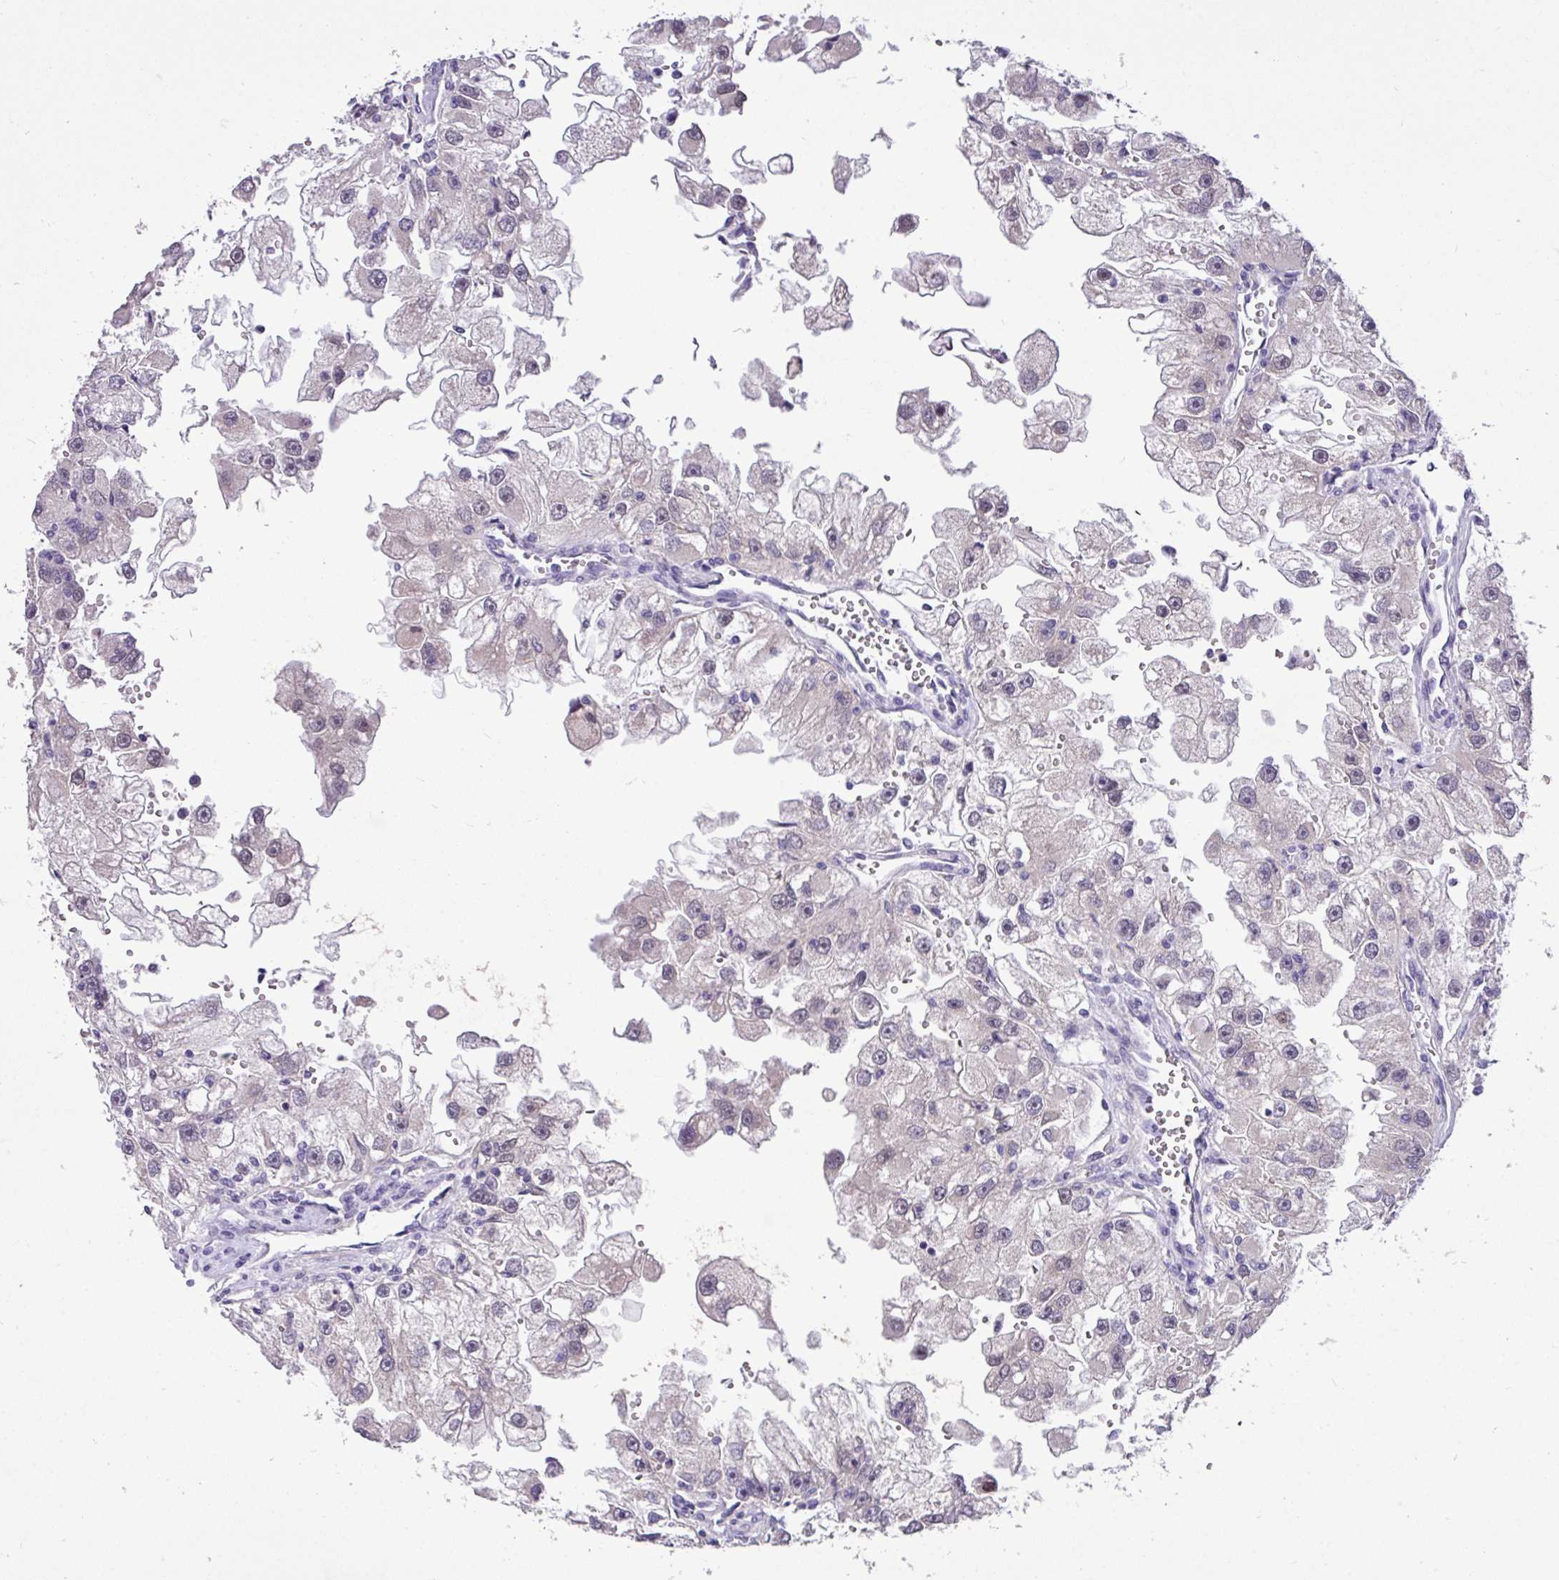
{"staining": {"intensity": "negative", "quantity": "none", "location": "none"}, "tissue": "renal cancer", "cell_type": "Tumor cells", "image_type": "cancer", "snomed": [{"axis": "morphology", "description": "Adenocarcinoma, NOS"}, {"axis": "topography", "description": "Kidney"}], "caption": "Human renal adenocarcinoma stained for a protein using immunohistochemistry displays no positivity in tumor cells.", "gene": "PAX8", "patient": {"sex": "male", "age": 63}}